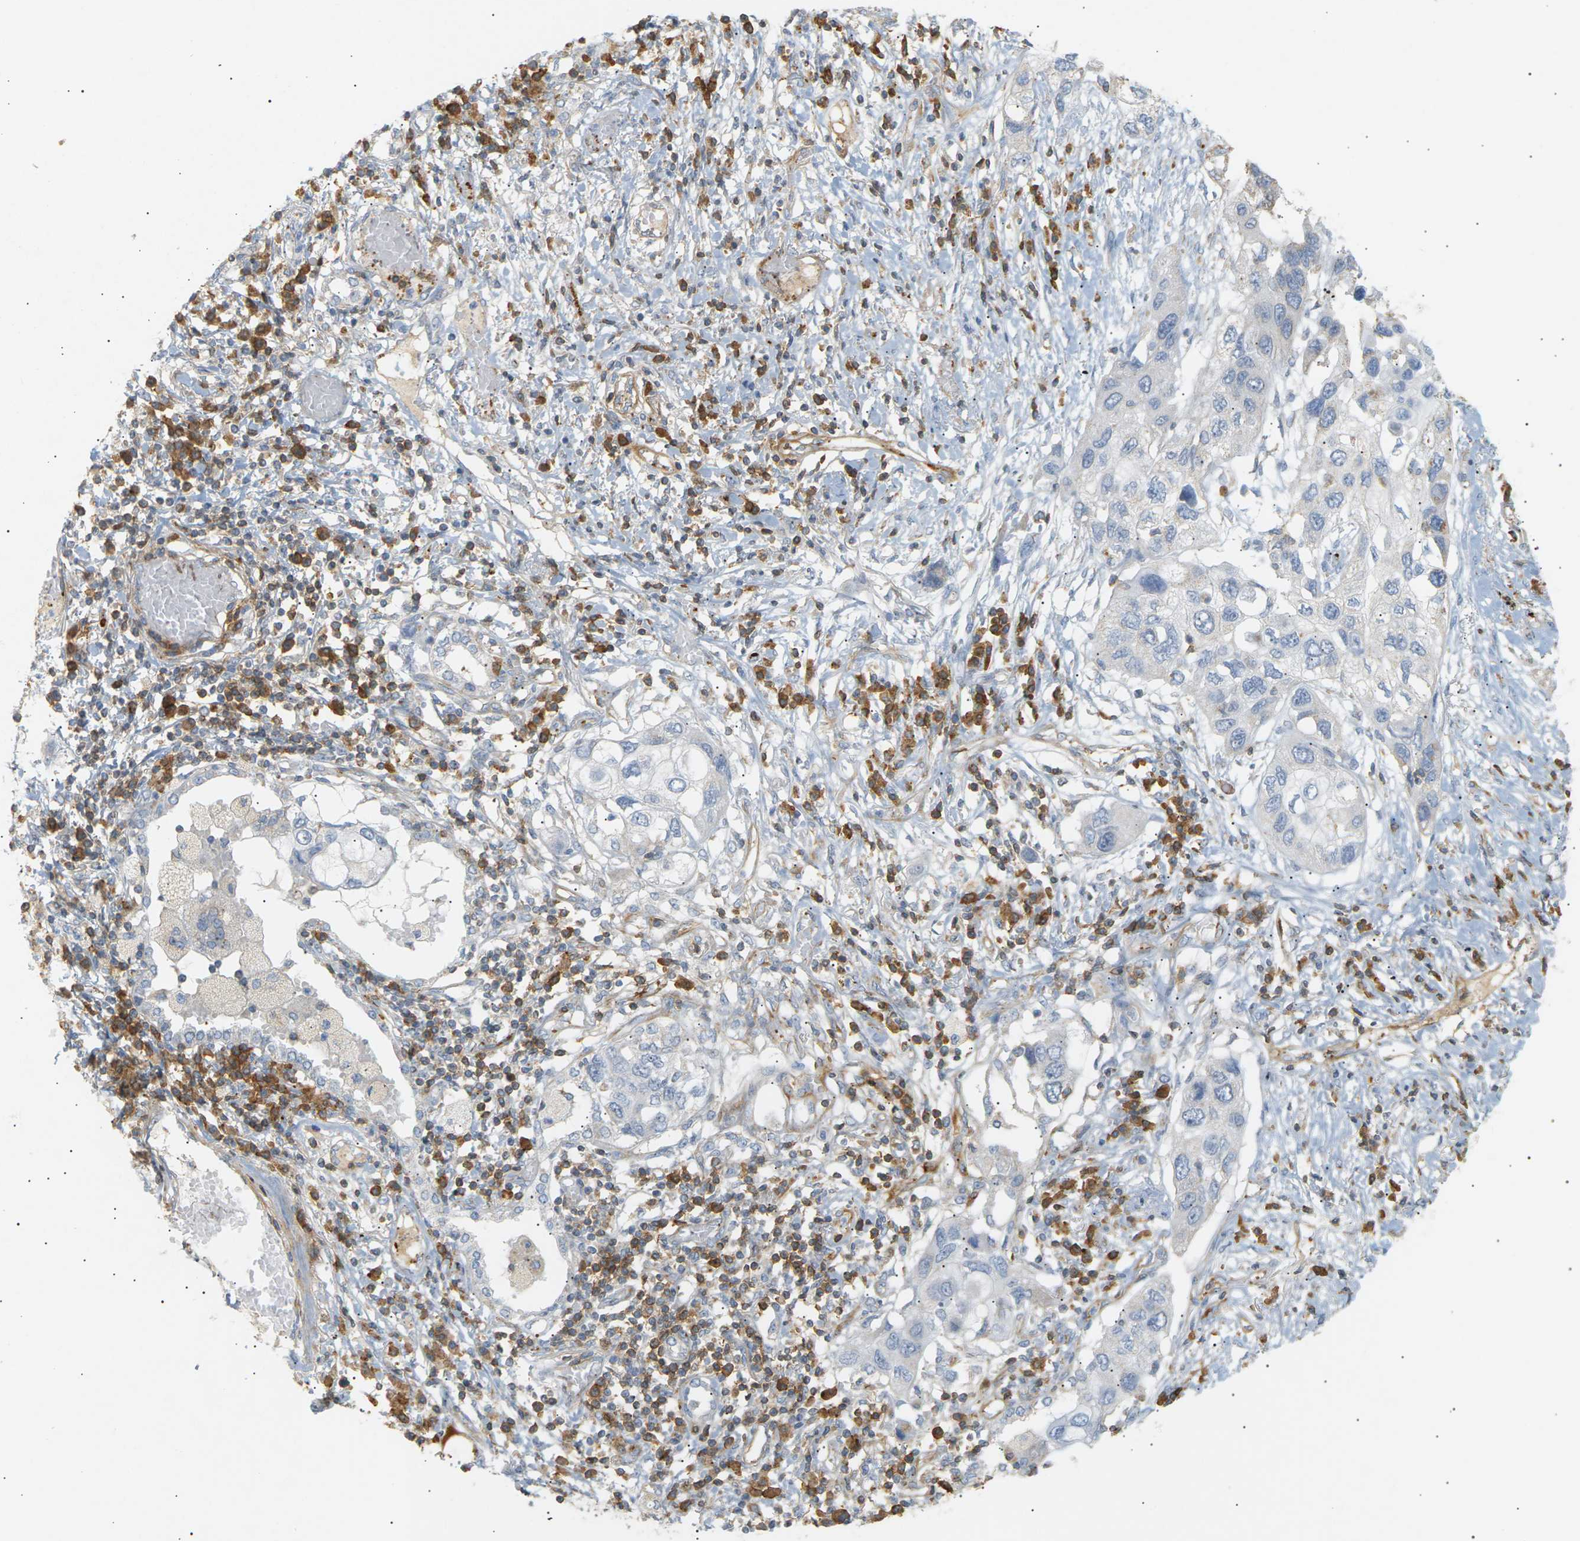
{"staining": {"intensity": "negative", "quantity": "none", "location": "none"}, "tissue": "lung cancer", "cell_type": "Tumor cells", "image_type": "cancer", "snomed": [{"axis": "morphology", "description": "Squamous cell carcinoma, NOS"}, {"axis": "topography", "description": "Lung"}], "caption": "Micrograph shows no significant protein expression in tumor cells of lung cancer (squamous cell carcinoma).", "gene": "LIME1", "patient": {"sex": "male", "age": 71}}